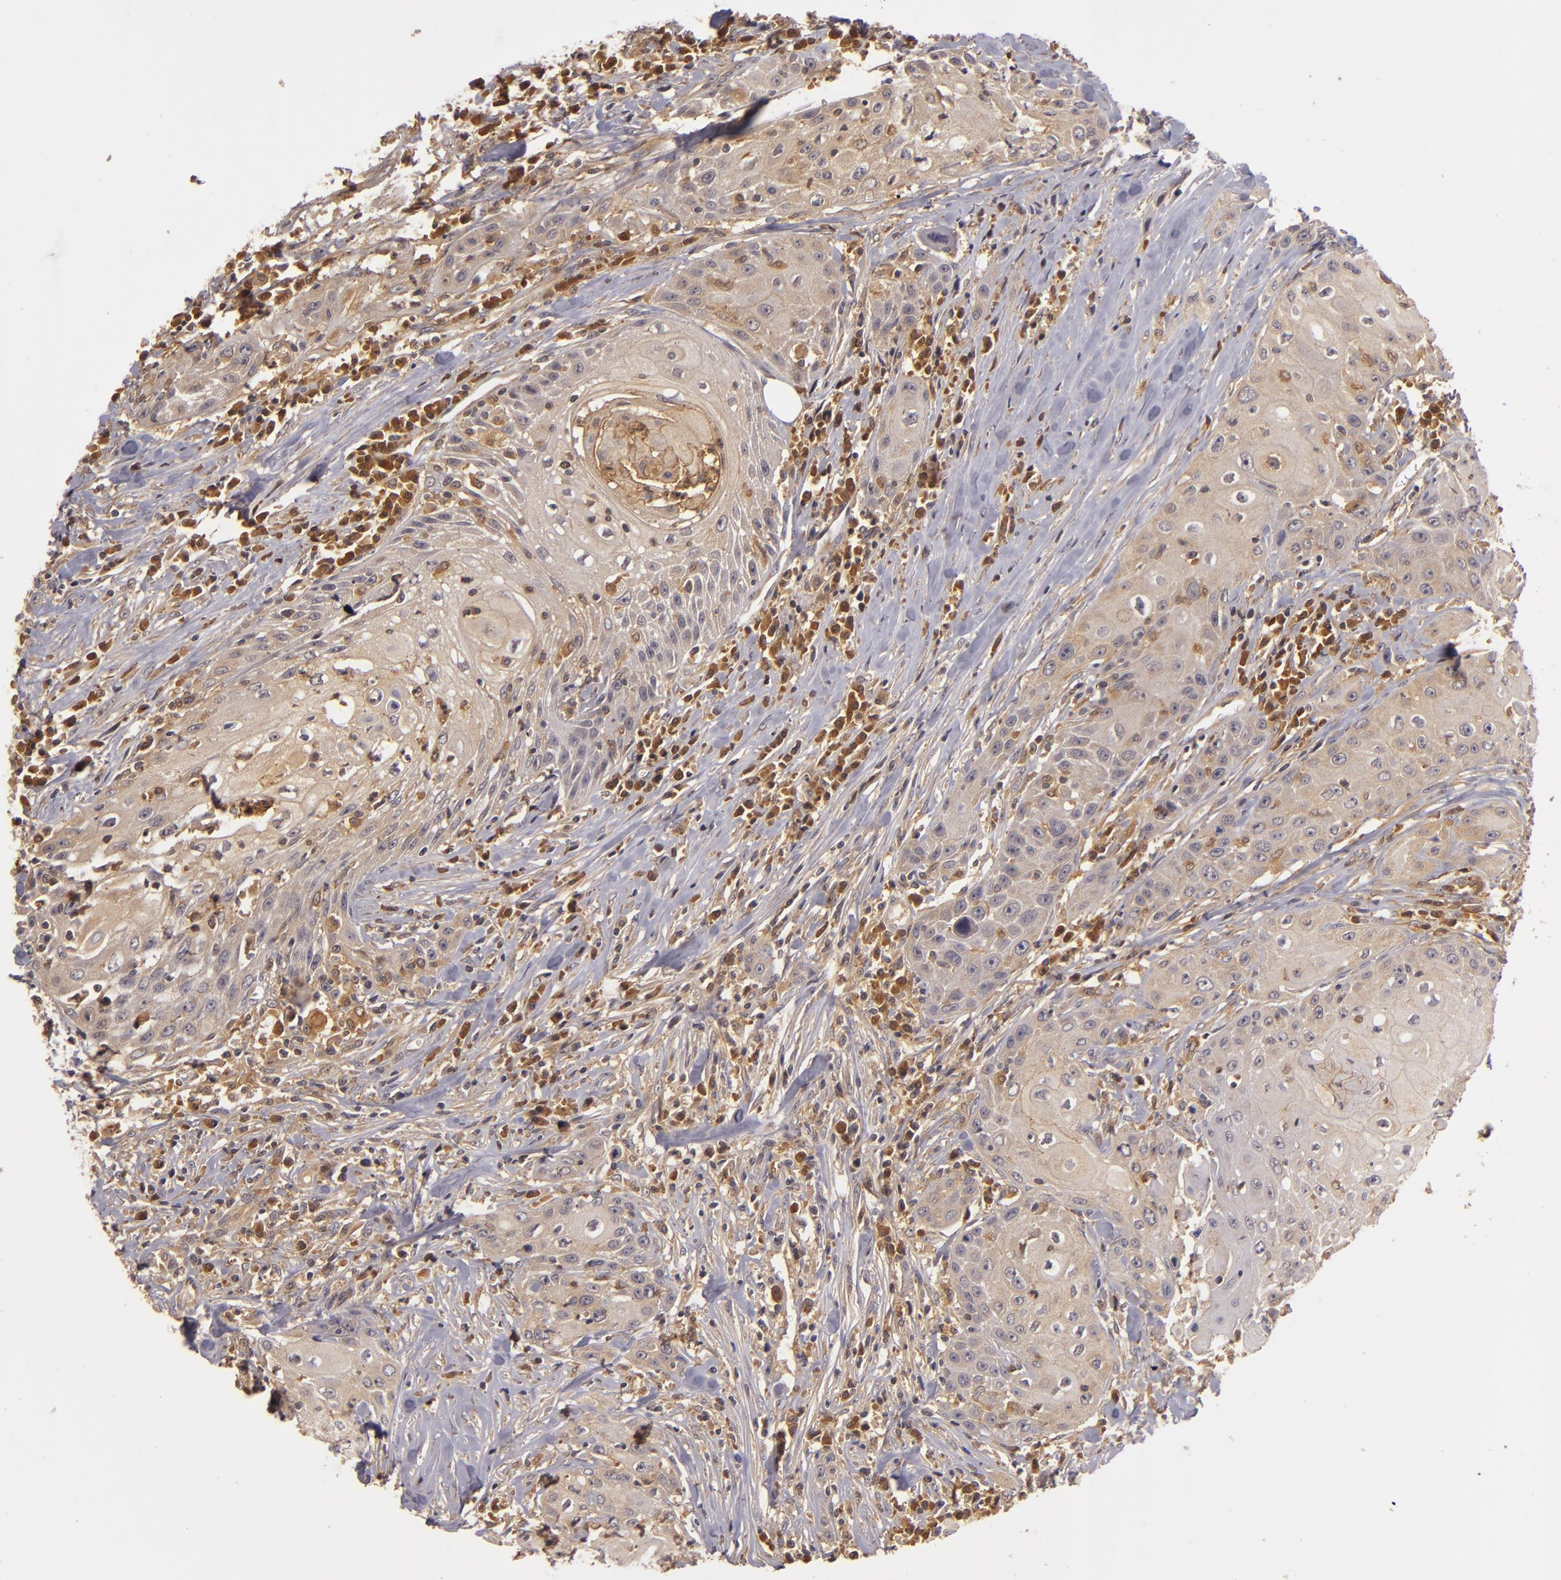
{"staining": {"intensity": "strong", "quantity": ">75%", "location": "cytoplasmic/membranous"}, "tissue": "head and neck cancer", "cell_type": "Tumor cells", "image_type": "cancer", "snomed": [{"axis": "morphology", "description": "Squamous cell carcinoma, NOS"}, {"axis": "topography", "description": "Oral tissue"}, {"axis": "topography", "description": "Head-Neck"}], "caption": "A brown stain labels strong cytoplasmic/membranous positivity of a protein in human head and neck cancer tumor cells. (DAB IHC with brightfield microscopy, high magnification).", "gene": "PRKCD", "patient": {"sex": "female", "age": 82}}